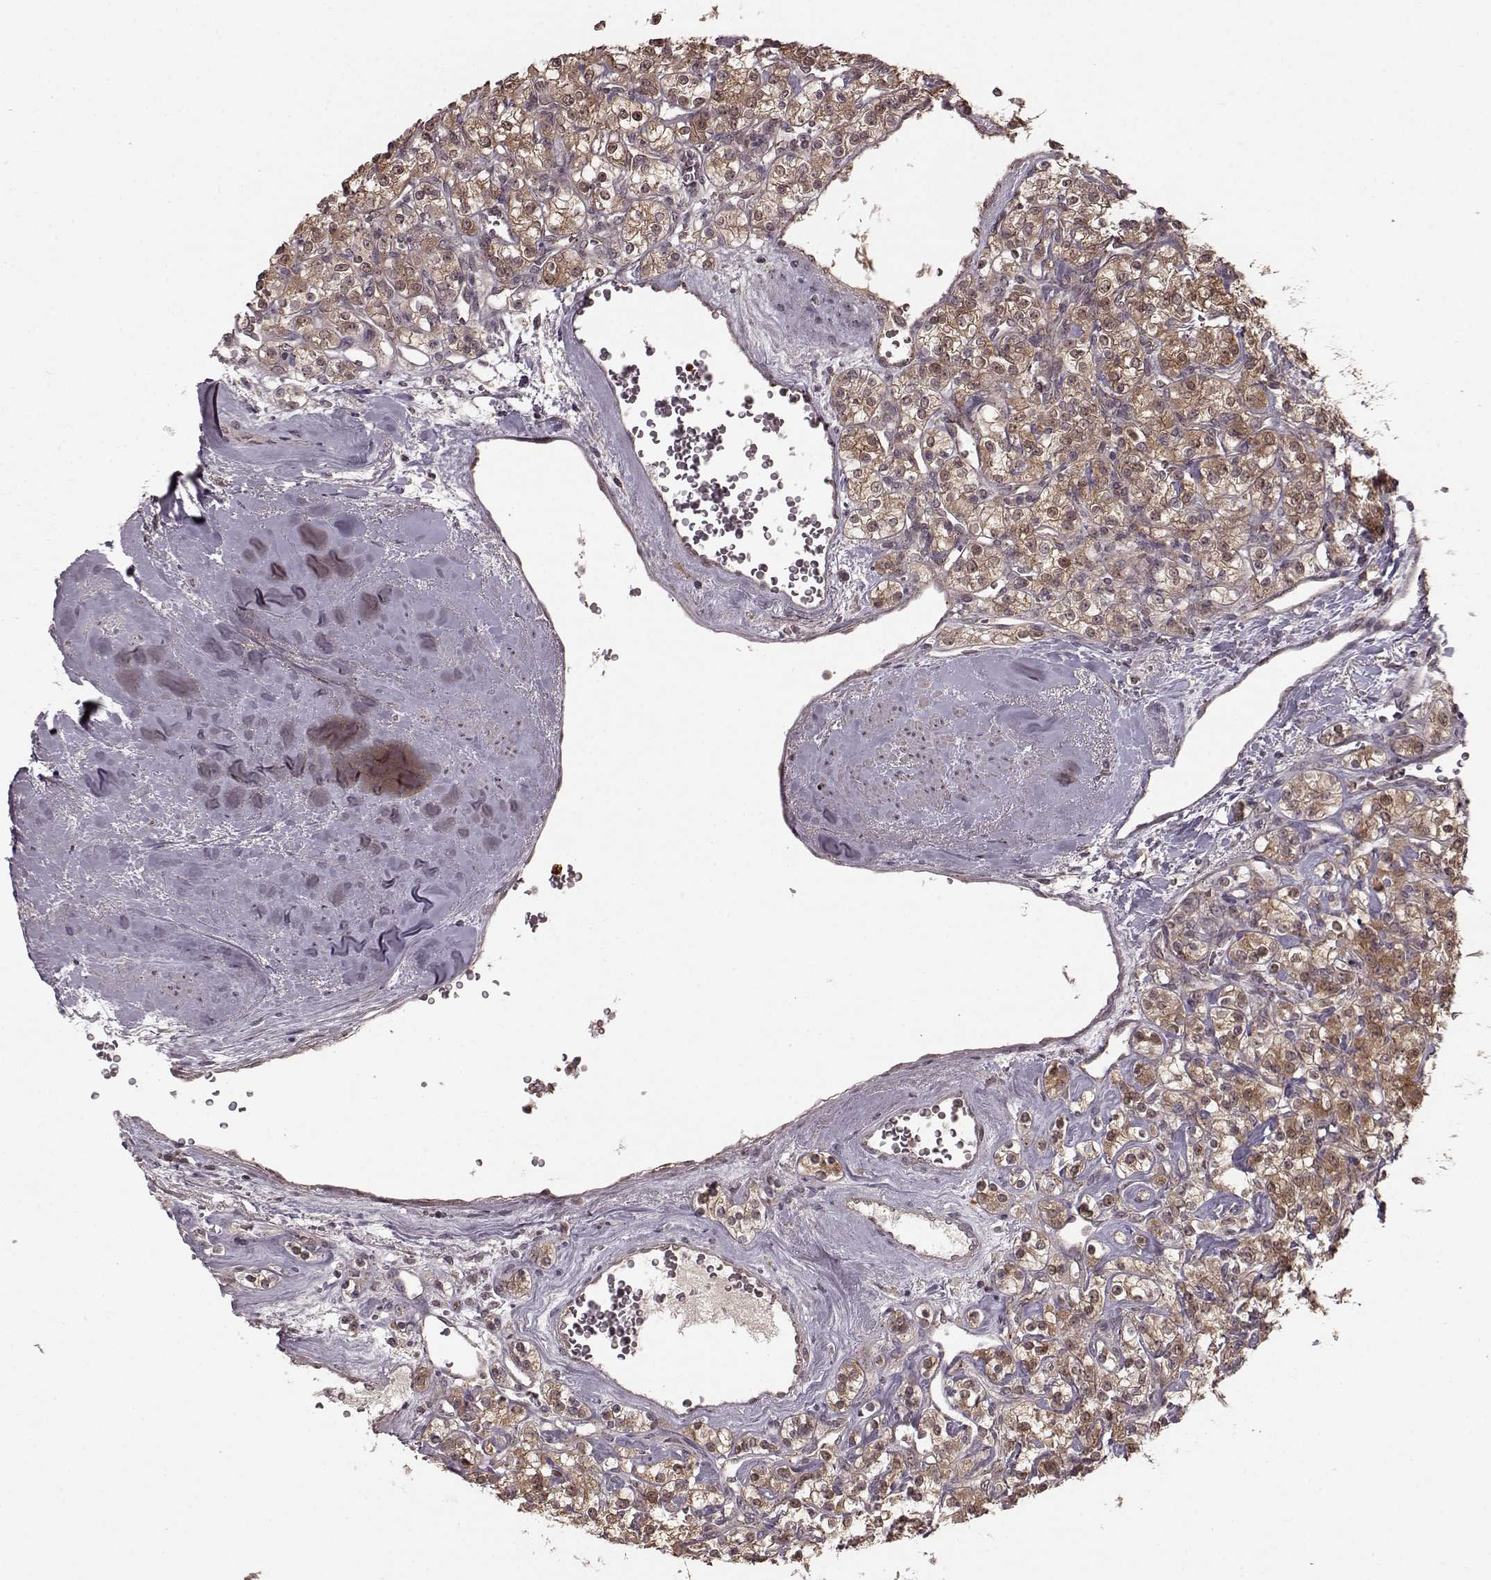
{"staining": {"intensity": "weak", "quantity": "25%-75%", "location": "cytoplasmic/membranous,nuclear"}, "tissue": "renal cancer", "cell_type": "Tumor cells", "image_type": "cancer", "snomed": [{"axis": "morphology", "description": "Adenocarcinoma, NOS"}, {"axis": "topography", "description": "Kidney"}], "caption": "Immunohistochemistry staining of renal adenocarcinoma, which demonstrates low levels of weak cytoplasmic/membranous and nuclear expression in approximately 25%-75% of tumor cells indicating weak cytoplasmic/membranous and nuclear protein staining. The staining was performed using DAB (3,3'-diaminobenzidine) (brown) for protein detection and nuclei were counterstained in hematoxylin (blue).", "gene": "GSS", "patient": {"sex": "male", "age": 77}}